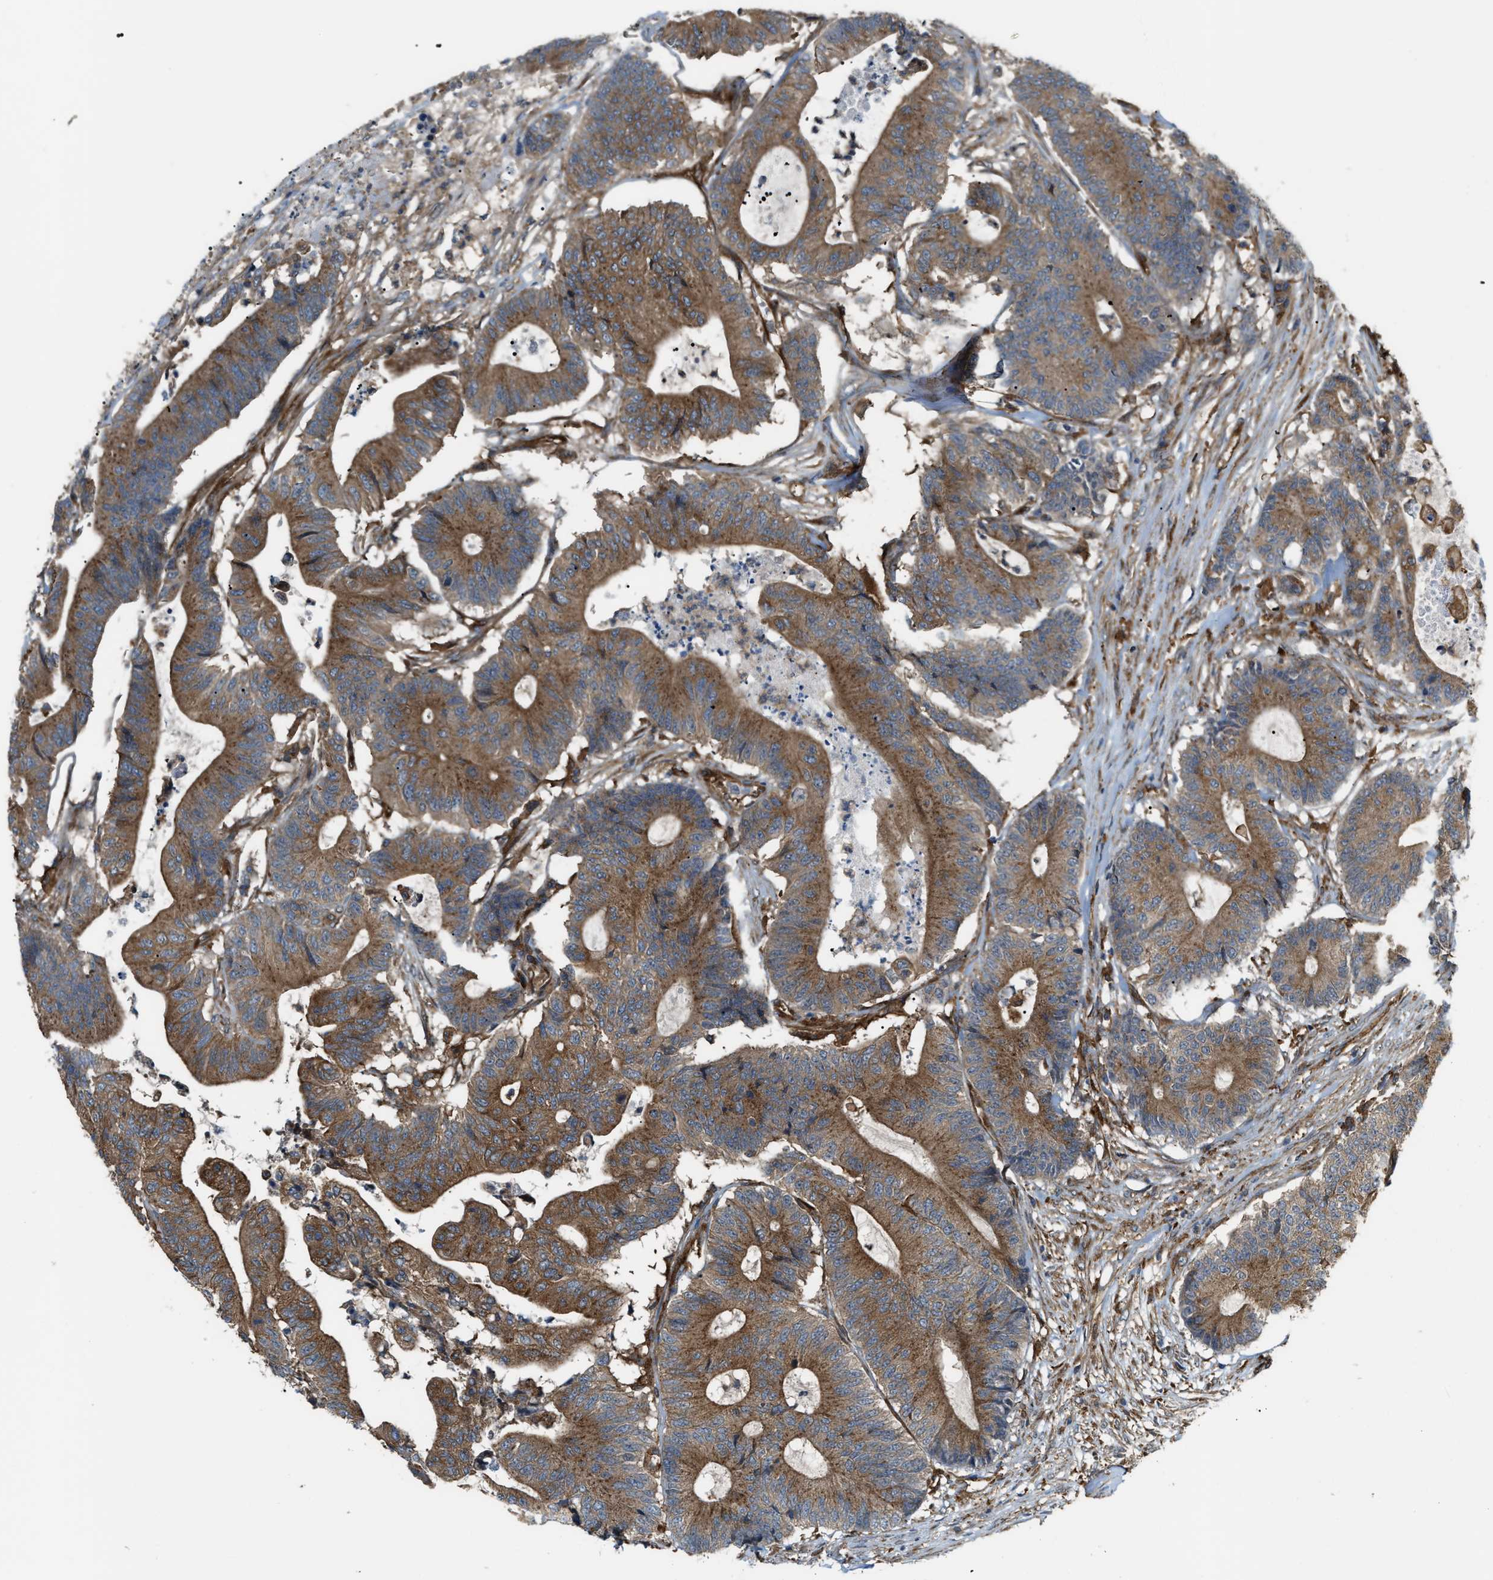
{"staining": {"intensity": "moderate", "quantity": ">75%", "location": "cytoplasmic/membranous"}, "tissue": "colorectal cancer", "cell_type": "Tumor cells", "image_type": "cancer", "snomed": [{"axis": "morphology", "description": "Adenocarcinoma, NOS"}, {"axis": "topography", "description": "Colon"}], "caption": "Immunohistochemistry (IHC) photomicrograph of neoplastic tissue: colorectal adenocarcinoma stained using IHC exhibits medium levels of moderate protein expression localized specifically in the cytoplasmic/membranous of tumor cells, appearing as a cytoplasmic/membranous brown color.", "gene": "PICALM", "patient": {"sex": "female", "age": 84}}